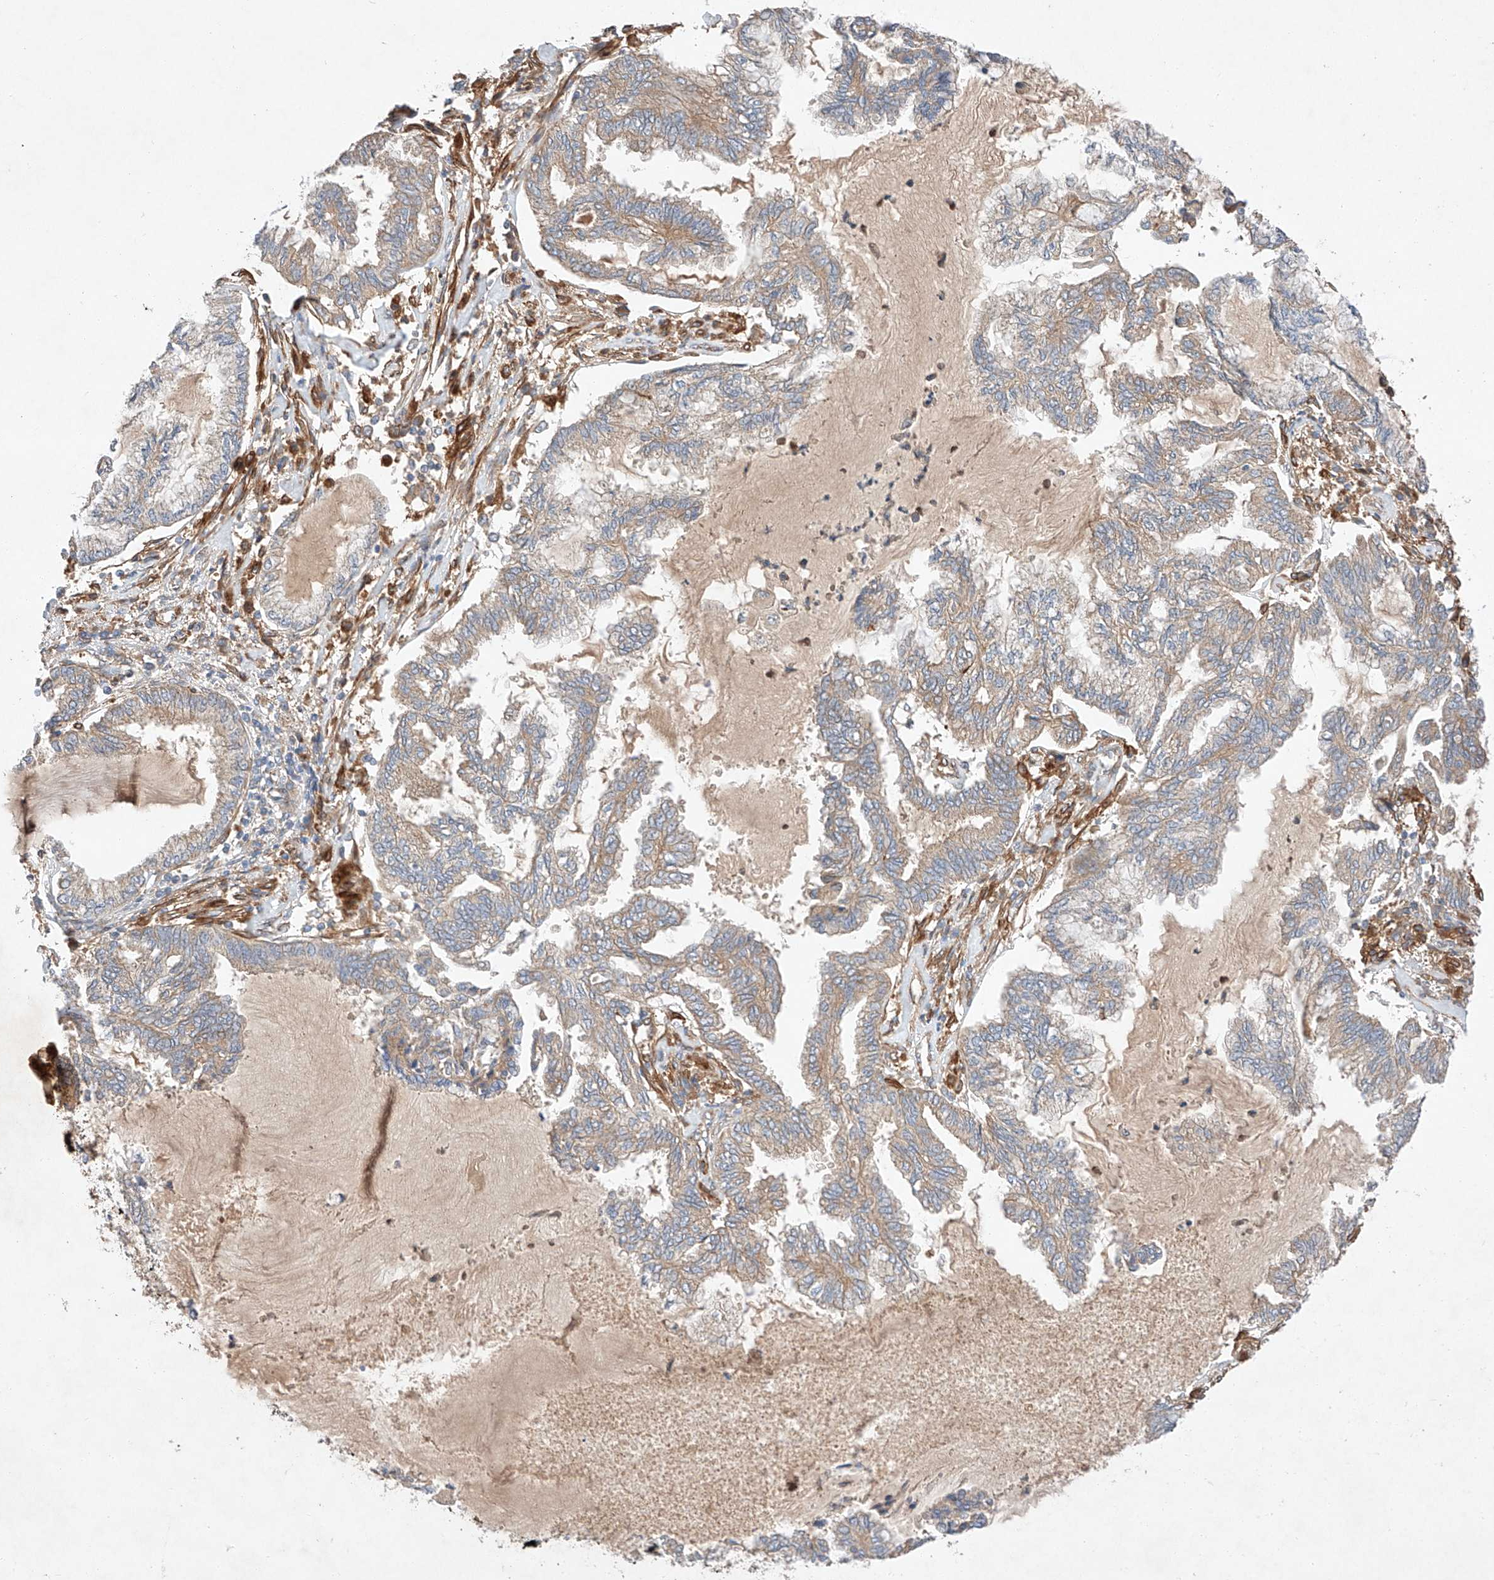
{"staining": {"intensity": "weak", "quantity": "25%-75%", "location": "cytoplasmic/membranous"}, "tissue": "endometrial cancer", "cell_type": "Tumor cells", "image_type": "cancer", "snomed": [{"axis": "morphology", "description": "Adenocarcinoma, NOS"}, {"axis": "topography", "description": "Endometrium"}], "caption": "Immunohistochemical staining of human adenocarcinoma (endometrial) demonstrates low levels of weak cytoplasmic/membranous protein expression in approximately 25%-75% of tumor cells.", "gene": "RAB23", "patient": {"sex": "female", "age": 86}}